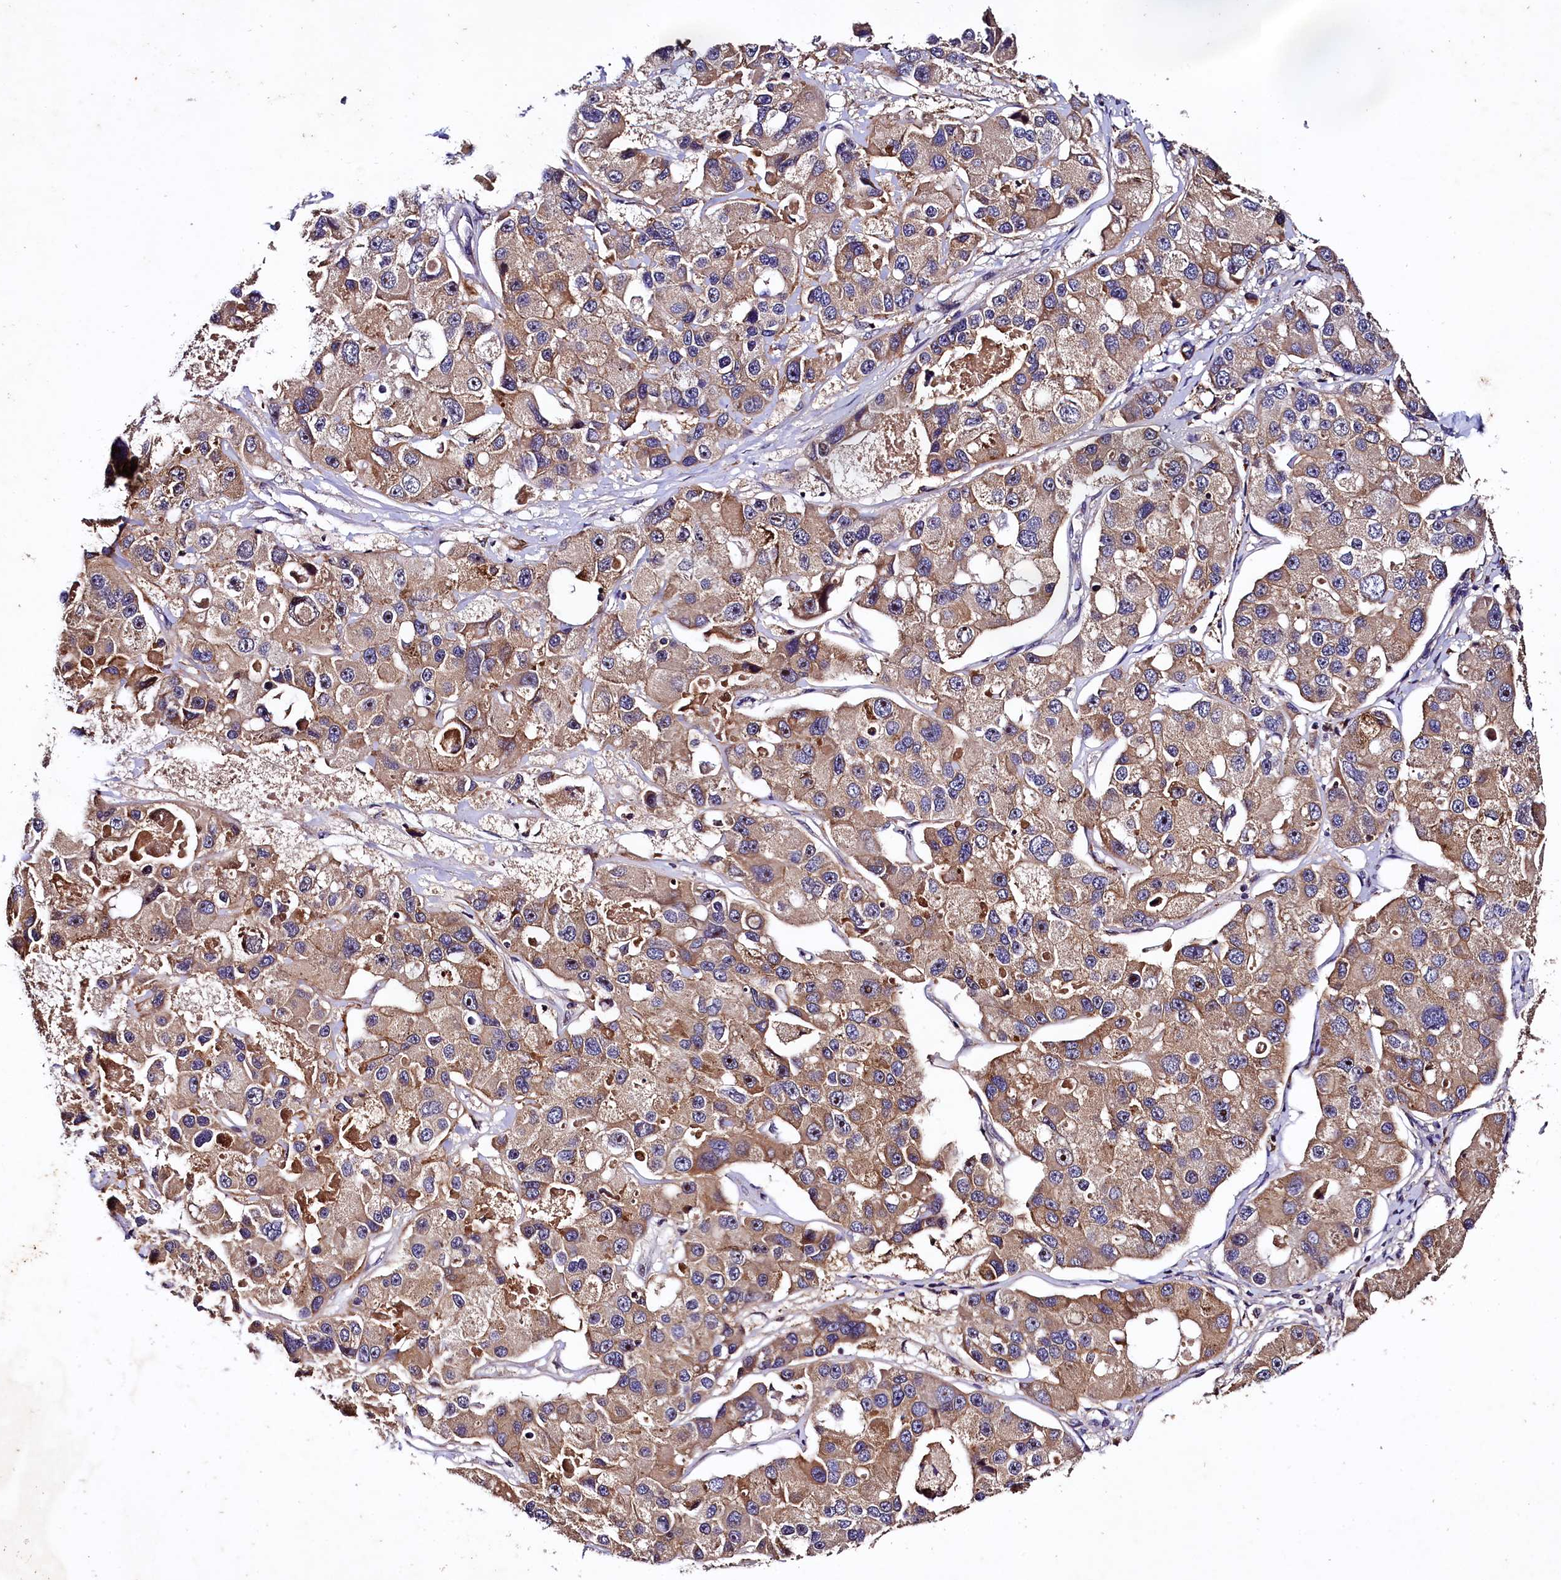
{"staining": {"intensity": "moderate", "quantity": ">75%", "location": "cytoplasmic/membranous"}, "tissue": "lung cancer", "cell_type": "Tumor cells", "image_type": "cancer", "snomed": [{"axis": "morphology", "description": "Adenocarcinoma, NOS"}, {"axis": "topography", "description": "Lung"}], "caption": "Brown immunohistochemical staining in lung adenocarcinoma exhibits moderate cytoplasmic/membranous positivity in approximately >75% of tumor cells.", "gene": "PLXNB1", "patient": {"sex": "female", "age": 54}}